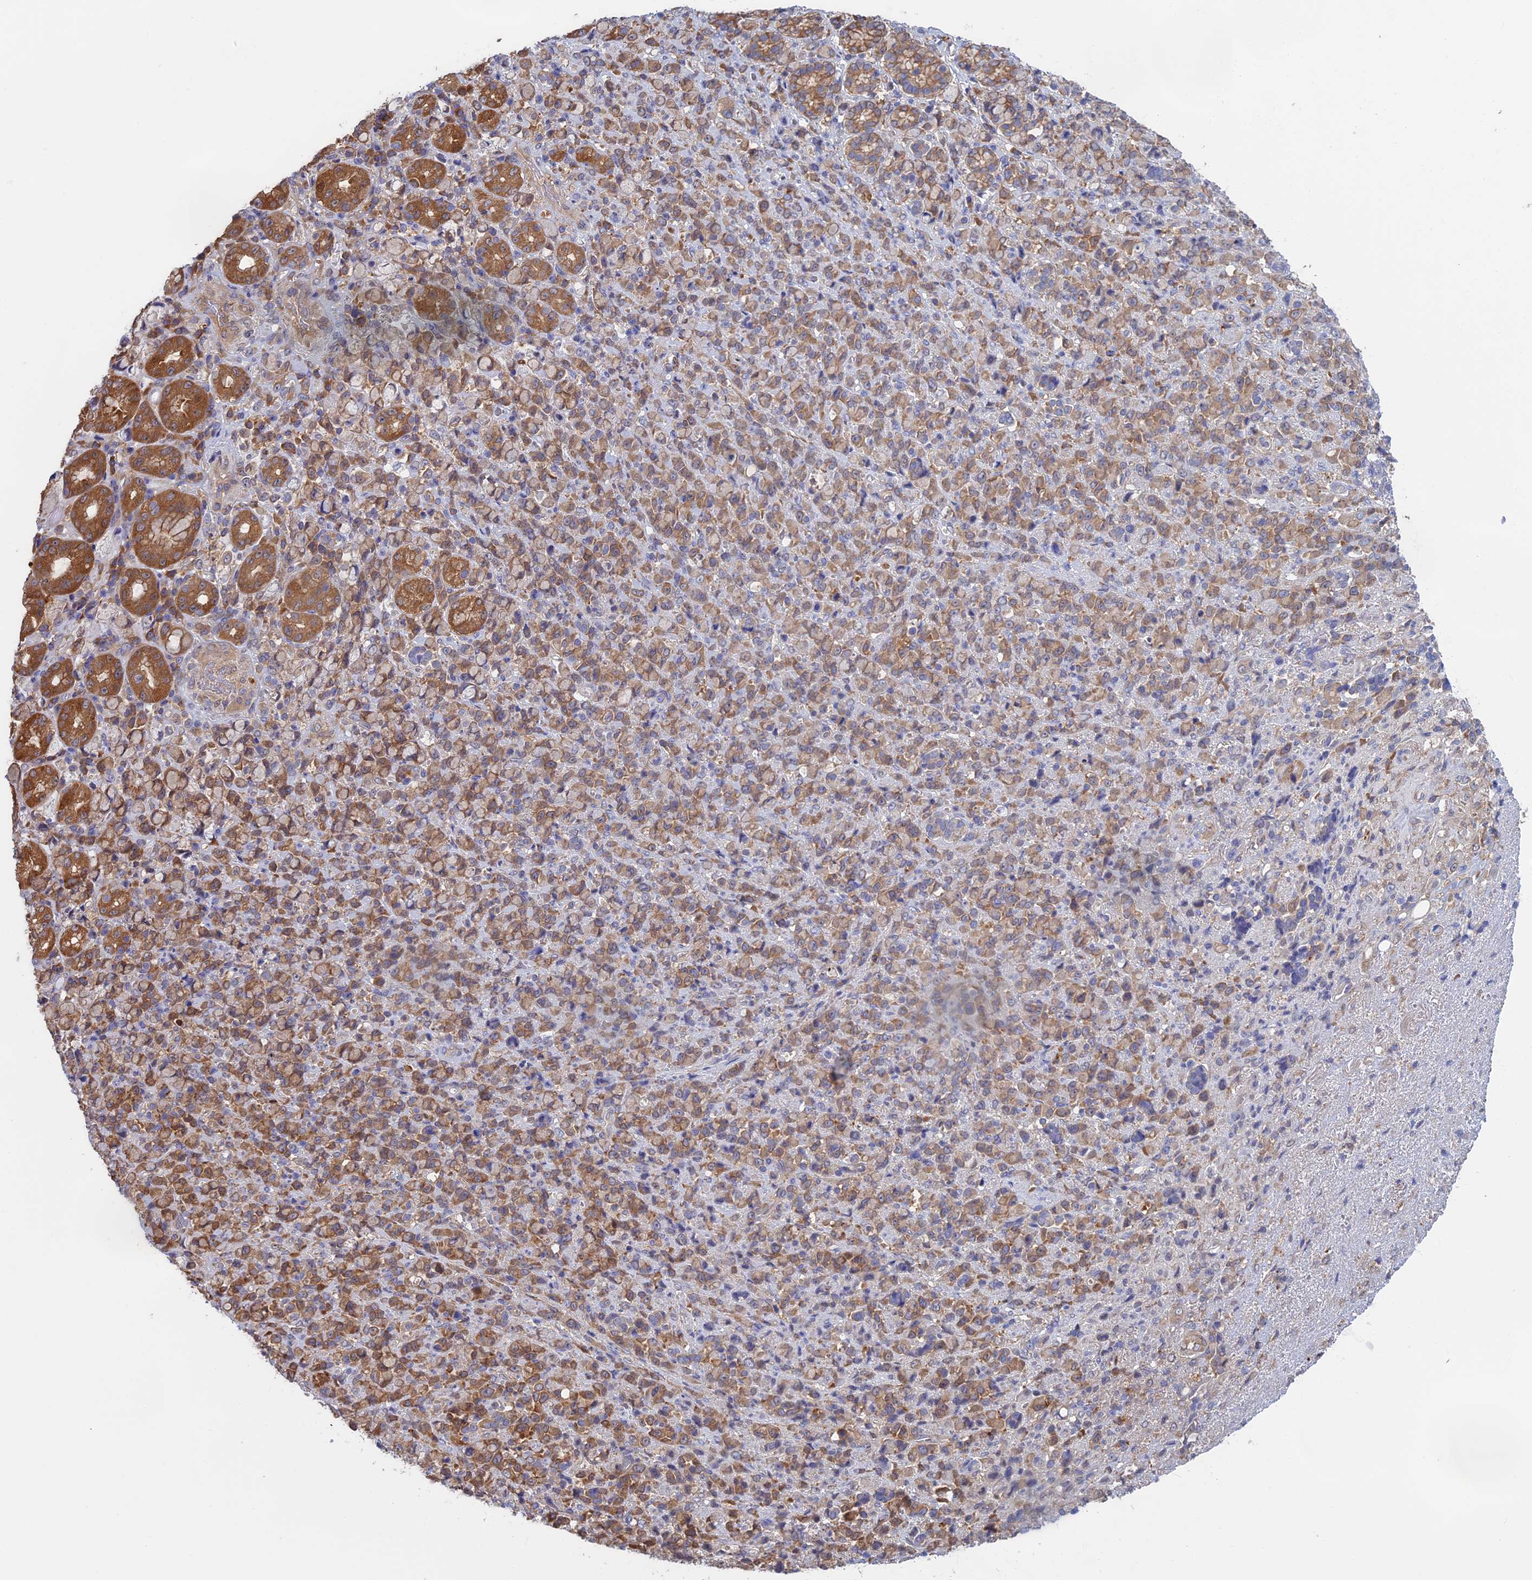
{"staining": {"intensity": "moderate", "quantity": ">75%", "location": "cytoplasmic/membranous"}, "tissue": "stomach cancer", "cell_type": "Tumor cells", "image_type": "cancer", "snomed": [{"axis": "morphology", "description": "Normal tissue, NOS"}, {"axis": "morphology", "description": "Adenocarcinoma, NOS"}, {"axis": "topography", "description": "Stomach"}], "caption": "Immunohistochemical staining of stomach cancer (adenocarcinoma) exhibits medium levels of moderate cytoplasmic/membranous protein expression in approximately >75% of tumor cells. (brown staining indicates protein expression, while blue staining denotes nuclei).", "gene": "SYNDIG1L", "patient": {"sex": "female", "age": 79}}